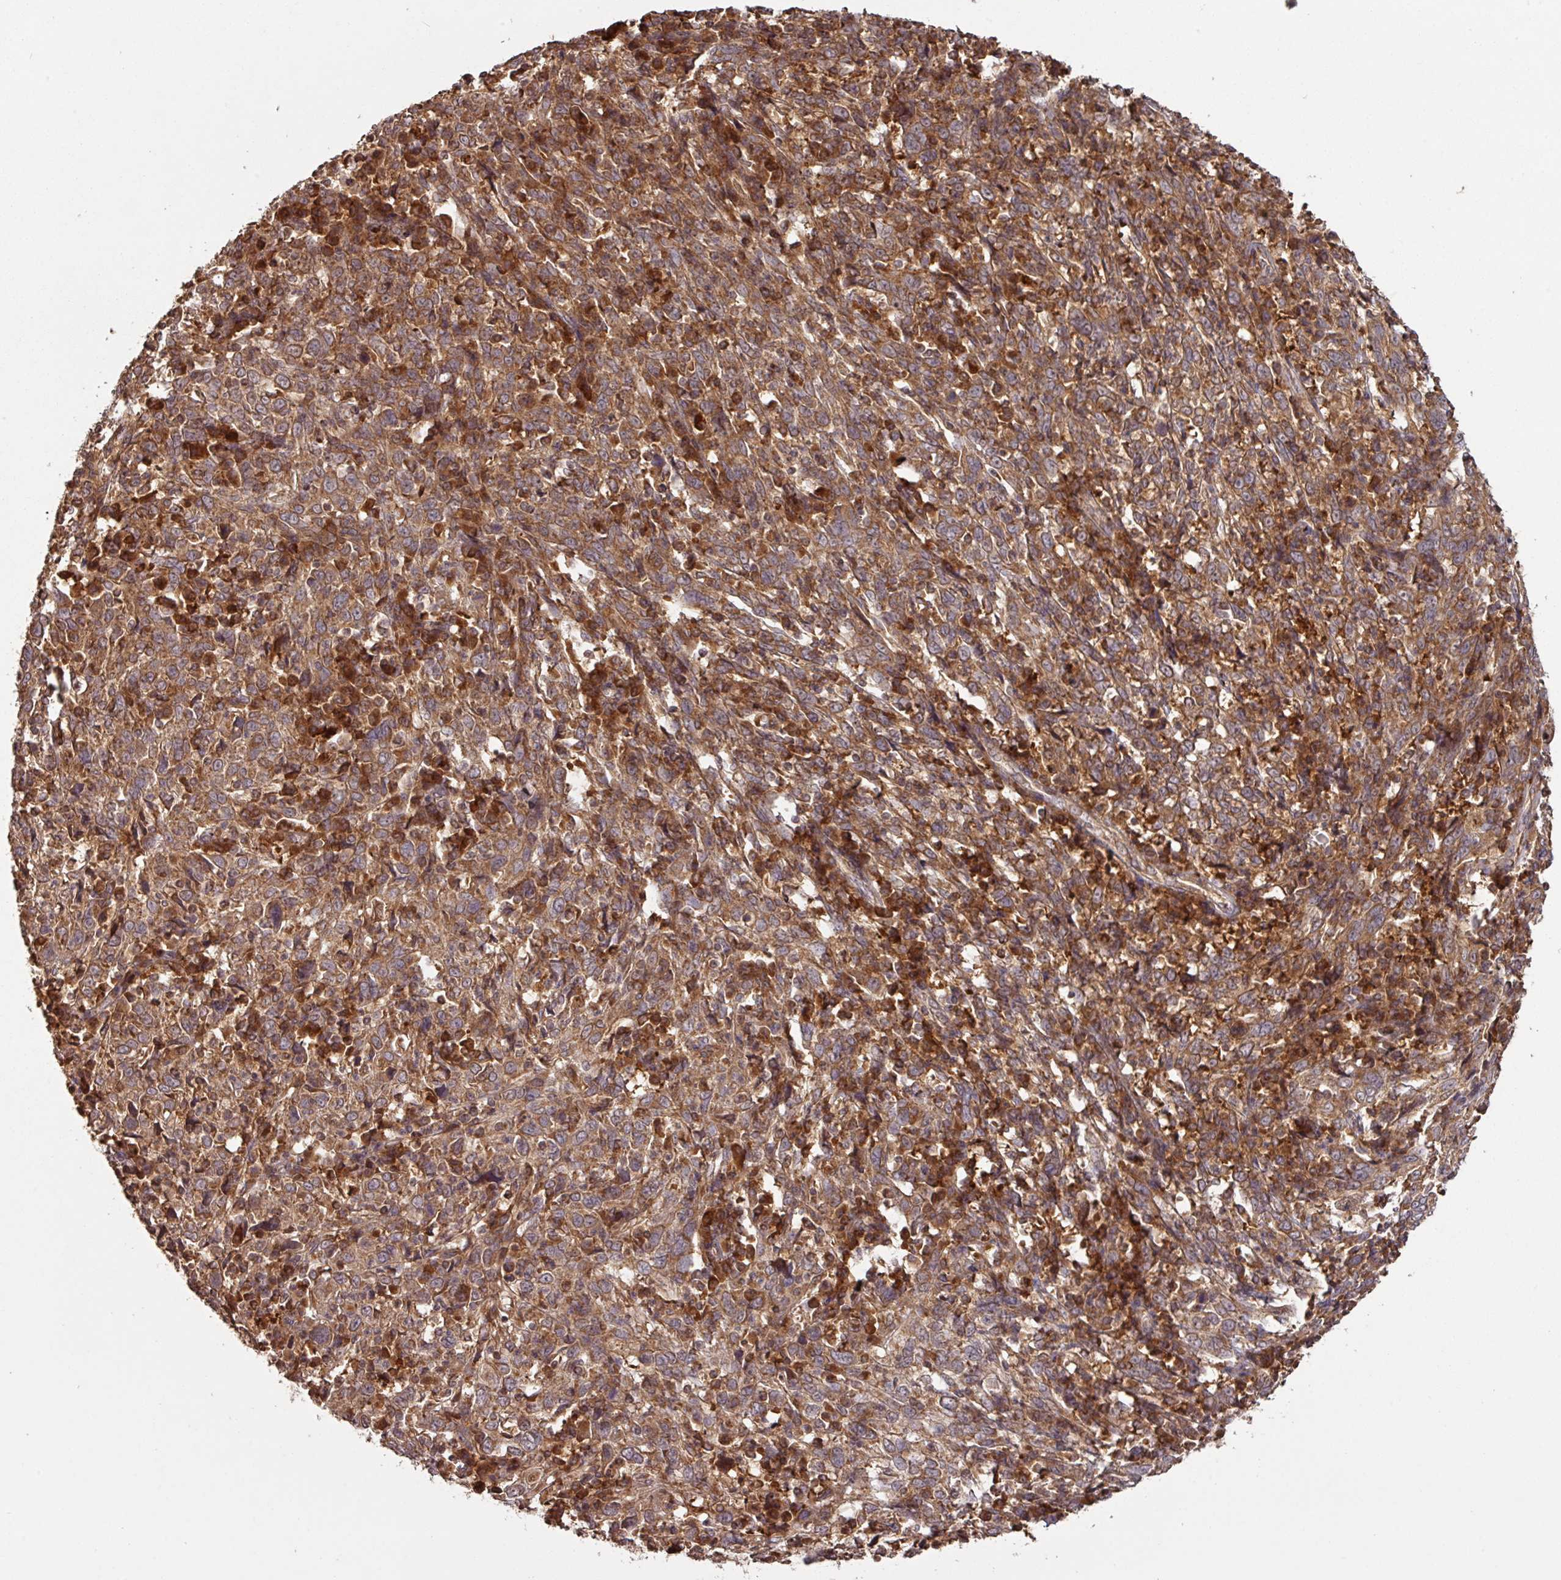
{"staining": {"intensity": "moderate", "quantity": ">75%", "location": "cytoplasmic/membranous"}, "tissue": "cervical cancer", "cell_type": "Tumor cells", "image_type": "cancer", "snomed": [{"axis": "morphology", "description": "Squamous cell carcinoma, NOS"}, {"axis": "topography", "description": "Cervix"}], "caption": "Cervical cancer stained for a protein shows moderate cytoplasmic/membranous positivity in tumor cells.", "gene": "MRRF", "patient": {"sex": "female", "age": 46}}